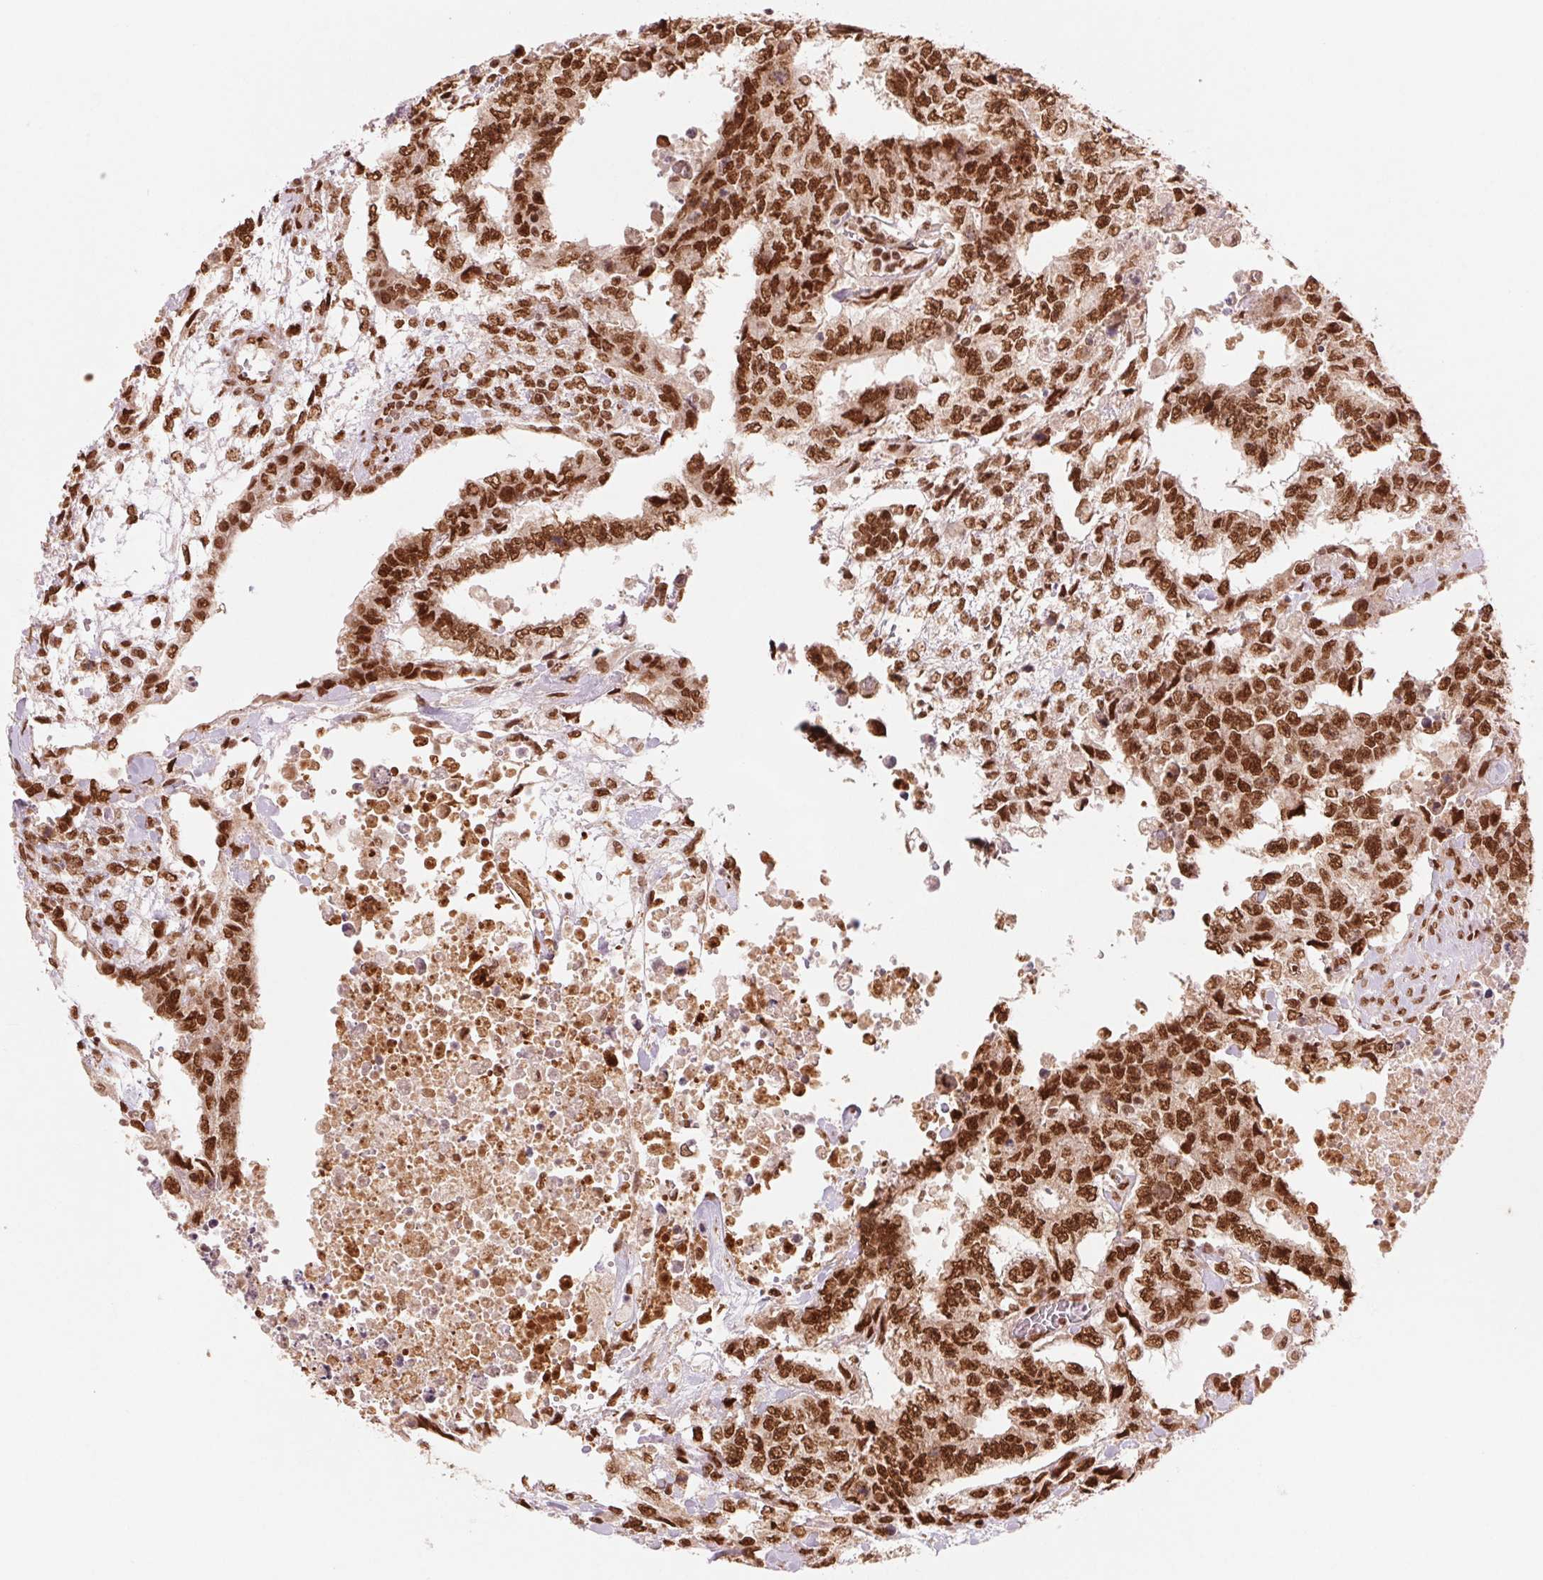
{"staining": {"intensity": "strong", "quantity": ">75%", "location": "nuclear"}, "tissue": "testis cancer", "cell_type": "Tumor cells", "image_type": "cancer", "snomed": [{"axis": "morphology", "description": "Carcinoma, Embryonal, NOS"}, {"axis": "topography", "description": "Testis"}], "caption": "This histopathology image exhibits testis cancer stained with immunohistochemistry (IHC) to label a protein in brown. The nuclear of tumor cells show strong positivity for the protein. Nuclei are counter-stained blue.", "gene": "TTLL9", "patient": {"sex": "male", "age": 24}}